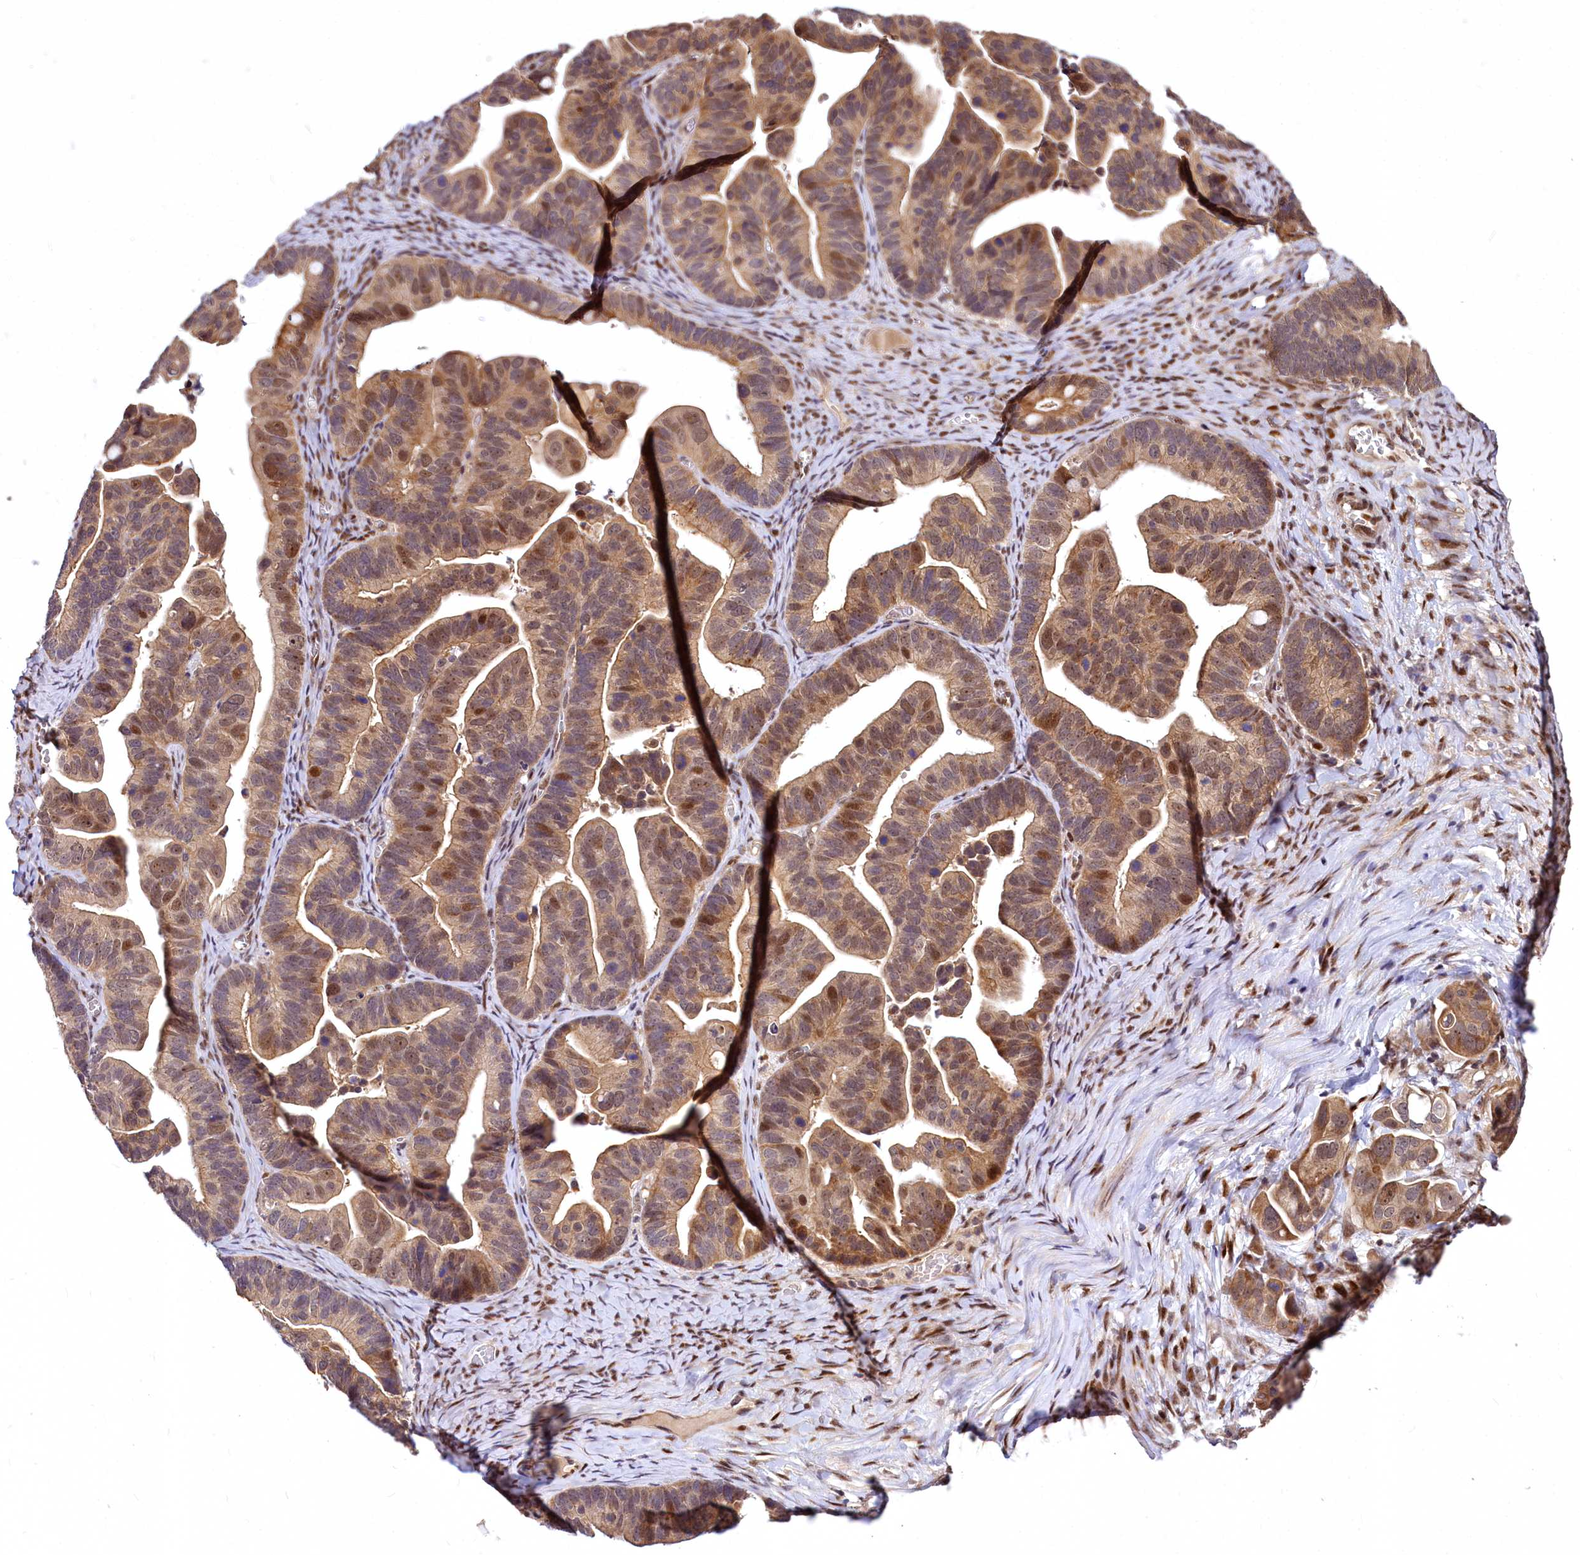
{"staining": {"intensity": "moderate", "quantity": ">75%", "location": "cytoplasmic/membranous,nuclear"}, "tissue": "ovarian cancer", "cell_type": "Tumor cells", "image_type": "cancer", "snomed": [{"axis": "morphology", "description": "Cystadenocarcinoma, serous, NOS"}, {"axis": "topography", "description": "Ovary"}], "caption": "Immunohistochemistry (IHC) staining of ovarian cancer (serous cystadenocarcinoma), which exhibits medium levels of moderate cytoplasmic/membranous and nuclear expression in approximately >75% of tumor cells indicating moderate cytoplasmic/membranous and nuclear protein positivity. The staining was performed using DAB (3,3'-diaminobenzidine) (brown) for protein detection and nuclei were counterstained in hematoxylin (blue).", "gene": "MAML2", "patient": {"sex": "female", "age": 56}}